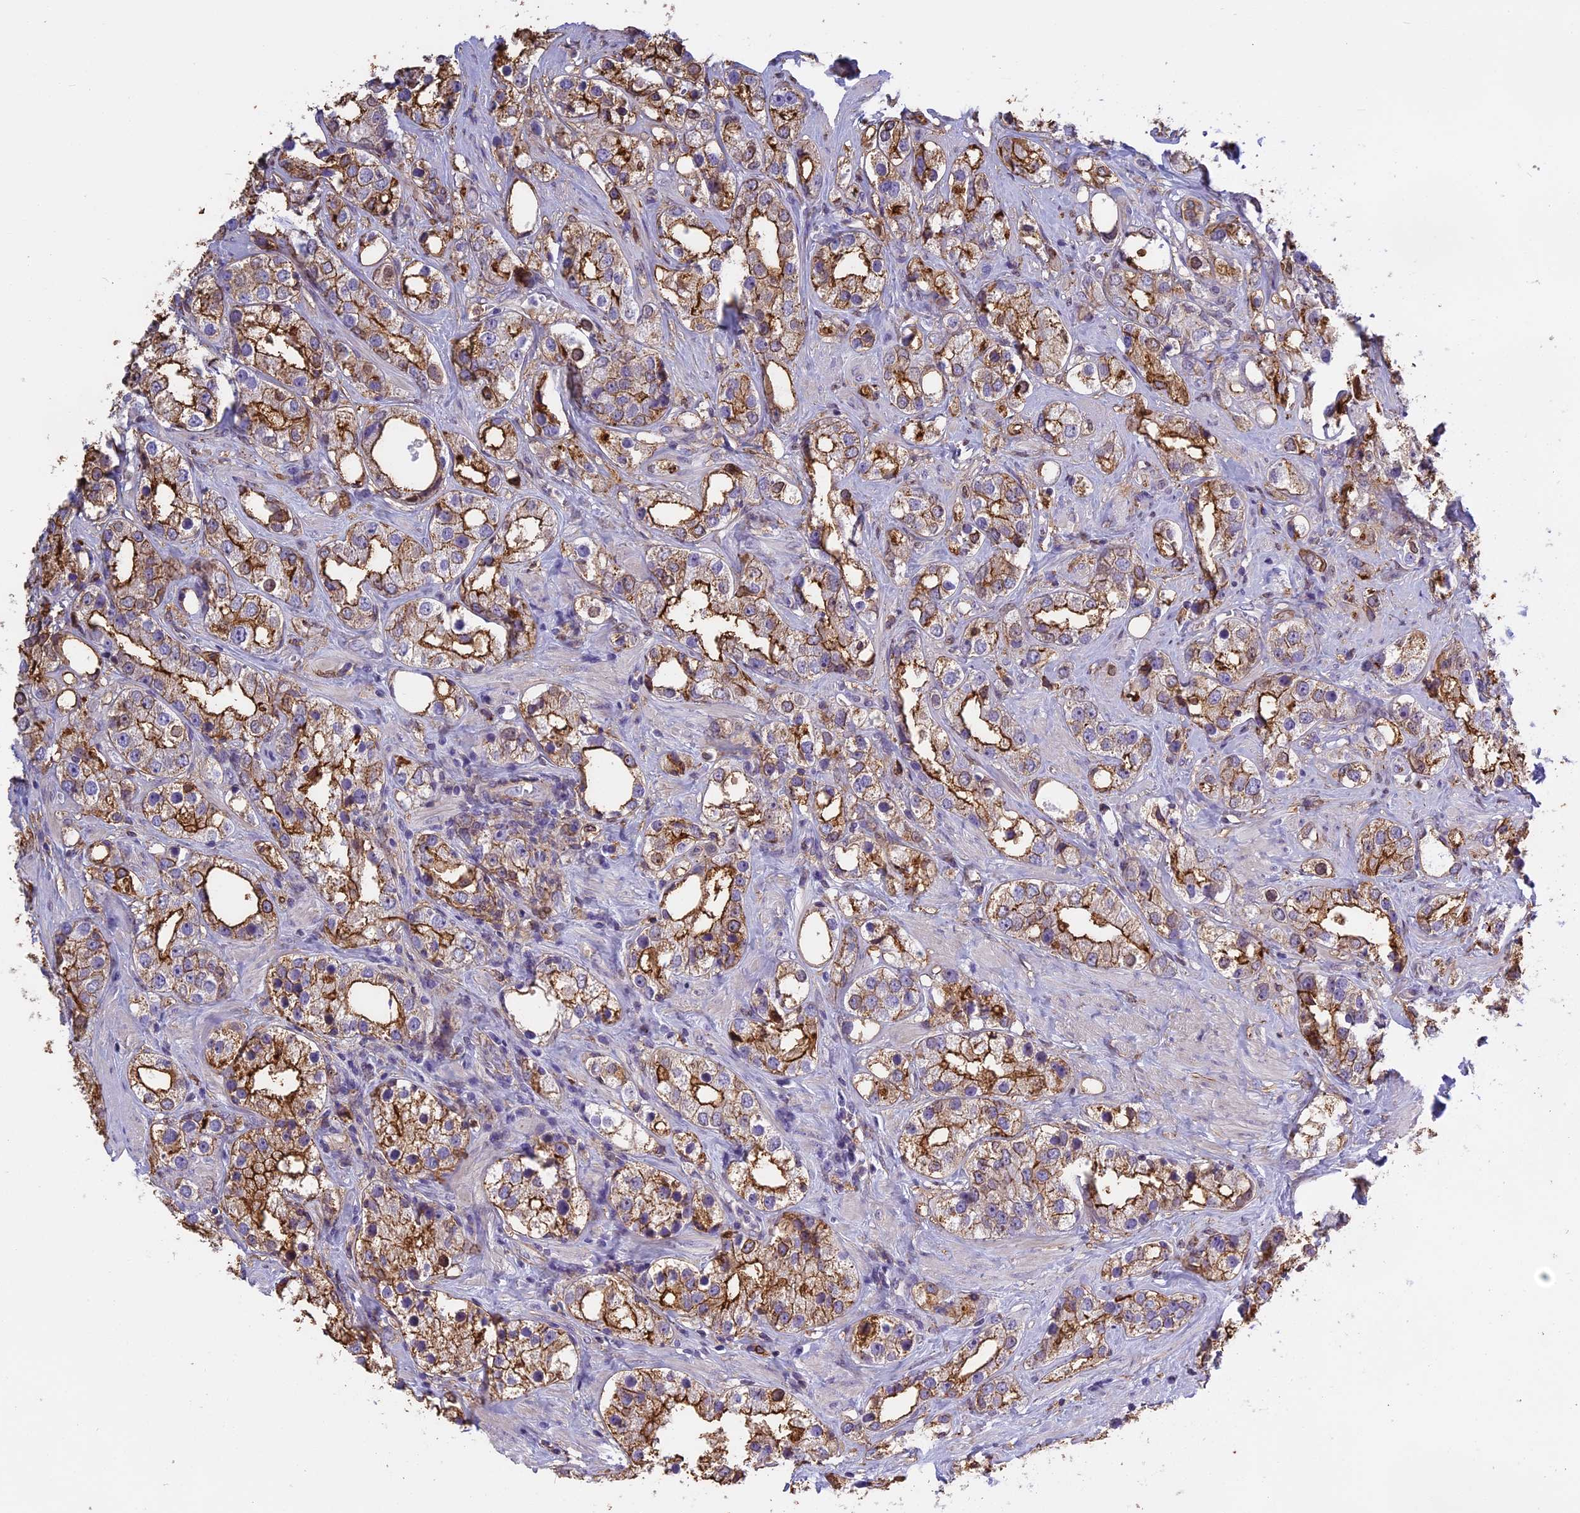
{"staining": {"intensity": "strong", "quantity": "25%-75%", "location": "cytoplasmic/membranous"}, "tissue": "prostate cancer", "cell_type": "Tumor cells", "image_type": "cancer", "snomed": [{"axis": "morphology", "description": "Adenocarcinoma, NOS"}, {"axis": "topography", "description": "Prostate"}], "caption": "Protein staining of prostate cancer tissue reveals strong cytoplasmic/membranous positivity in approximately 25%-75% of tumor cells.", "gene": "TMEM255B", "patient": {"sex": "male", "age": 79}}